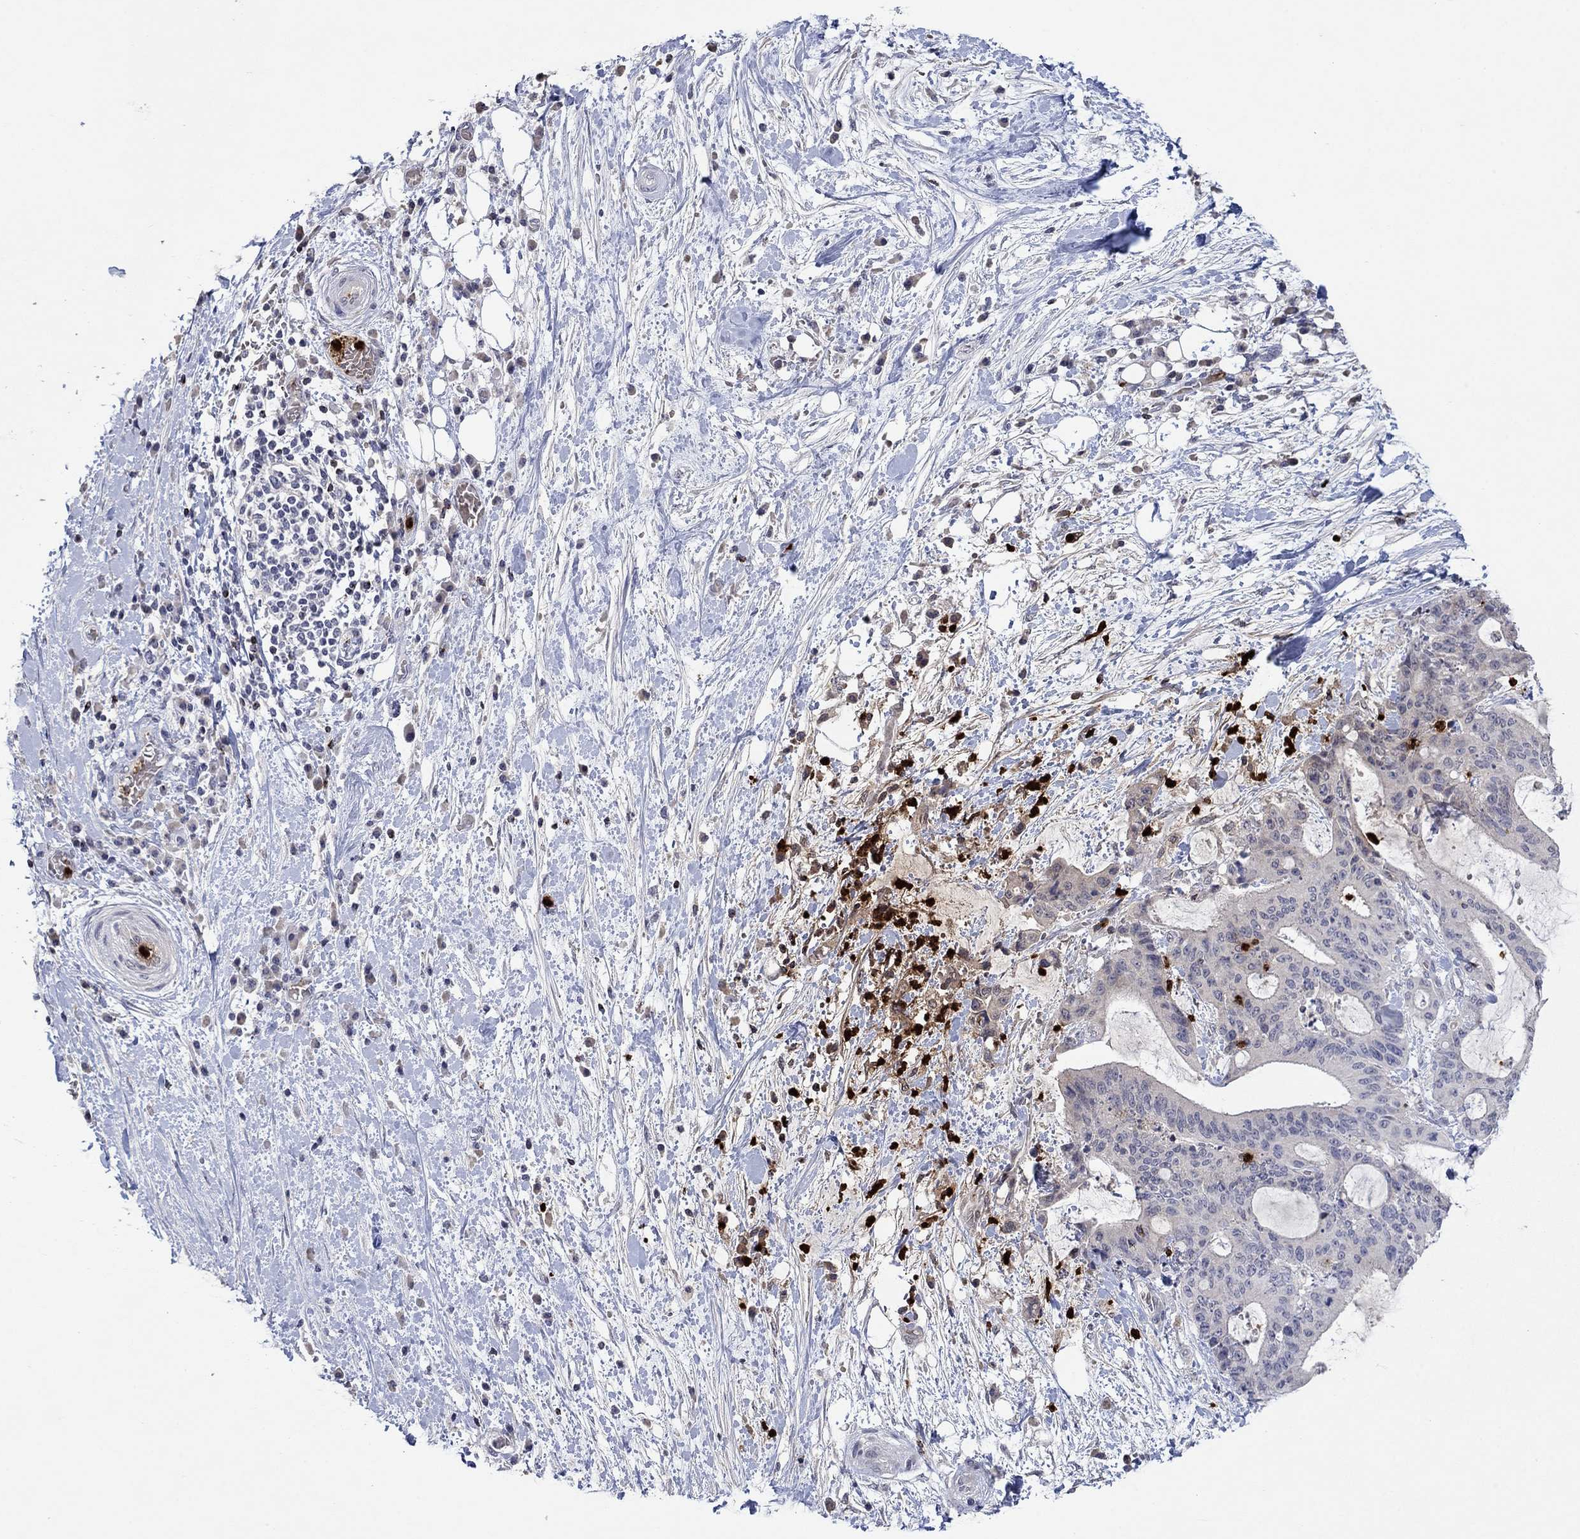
{"staining": {"intensity": "negative", "quantity": "none", "location": "none"}, "tissue": "liver cancer", "cell_type": "Tumor cells", "image_type": "cancer", "snomed": [{"axis": "morphology", "description": "Cholangiocarcinoma"}, {"axis": "topography", "description": "Liver"}], "caption": "Human liver cancer stained for a protein using immunohistochemistry (IHC) reveals no staining in tumor cells.", "gene": "CCL5", "patient": {"sex": "female", "age": 73}}